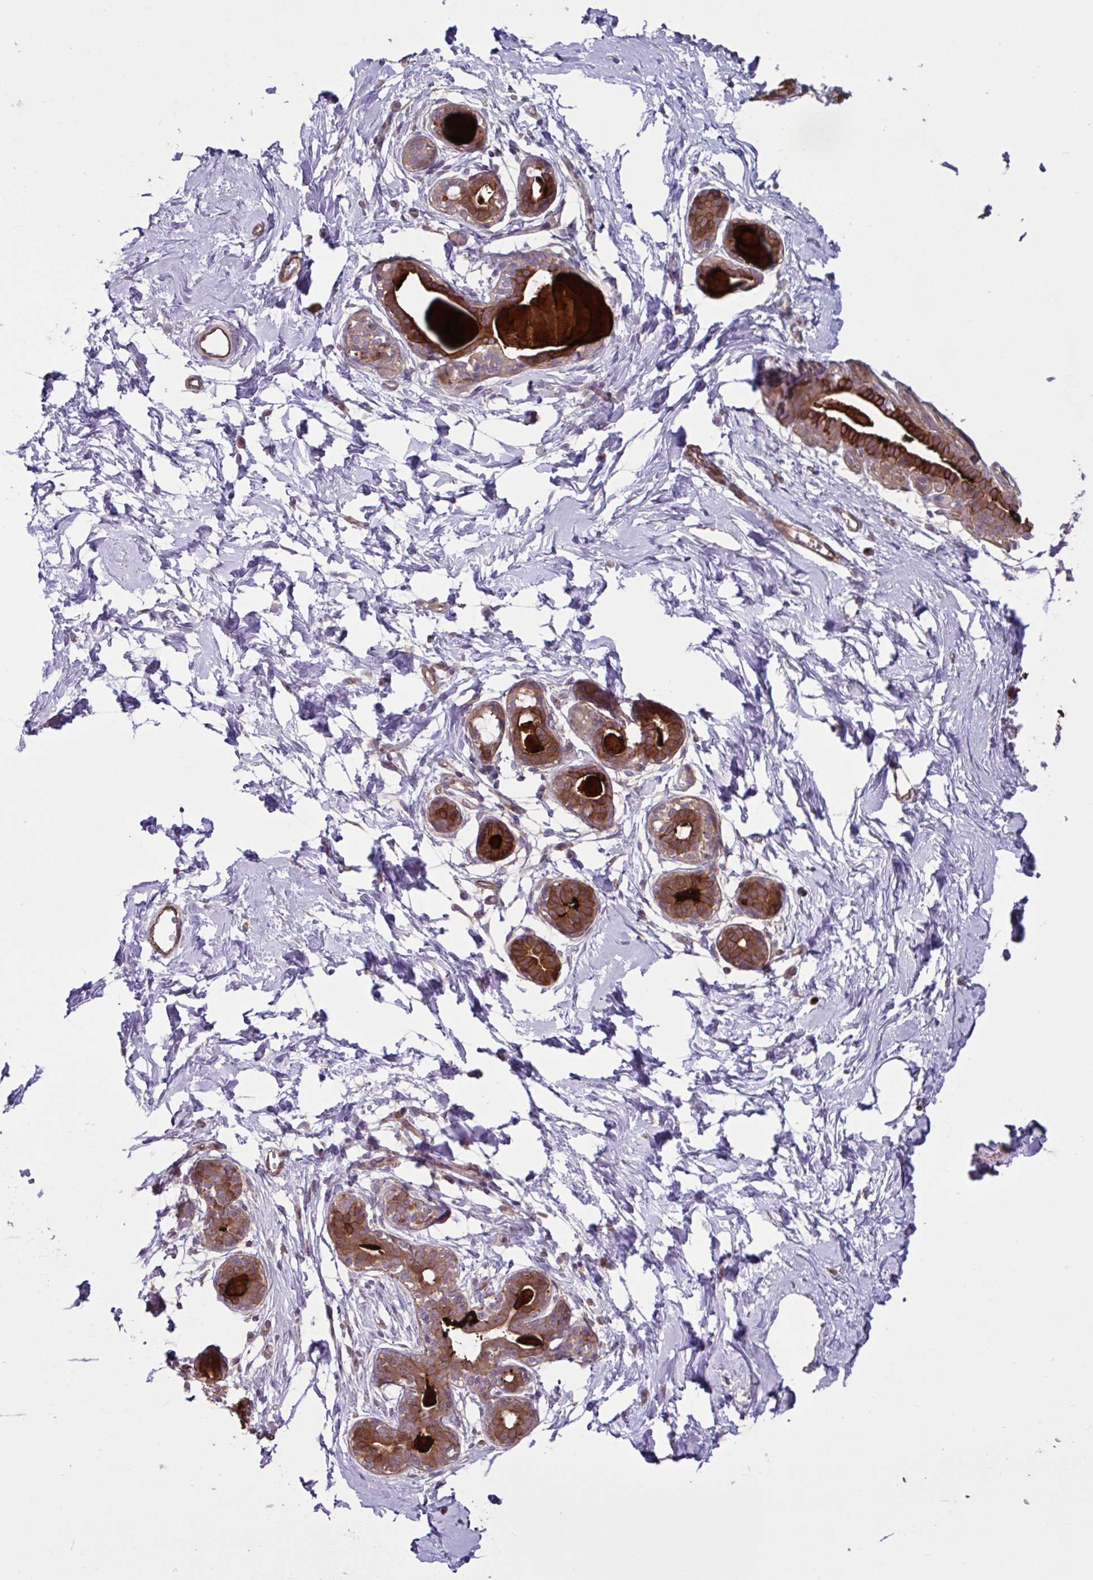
{"staining": {"intensity": "negative", "quantity": "none", "location": "none"}, "tissue": "breast", "cell_type": "Adipocytes", "image_type": "normal", "snomed": [{"axis": "morphology", "description": "Normal tissue, NOS"}, {"axis": "topography", "description": "Breast"}], "caption": "Immunohistochemistry (IHC) photomicrograph of normal breast stained for a protein (brown), which displays no positivity in adipocytes. (DAB (3,3'-diaminobenzidine) IHC visualized using brightfield microscopy, high magnification).", "gene": "GLTP", "patient": {"sex": "female", "age": 45}}